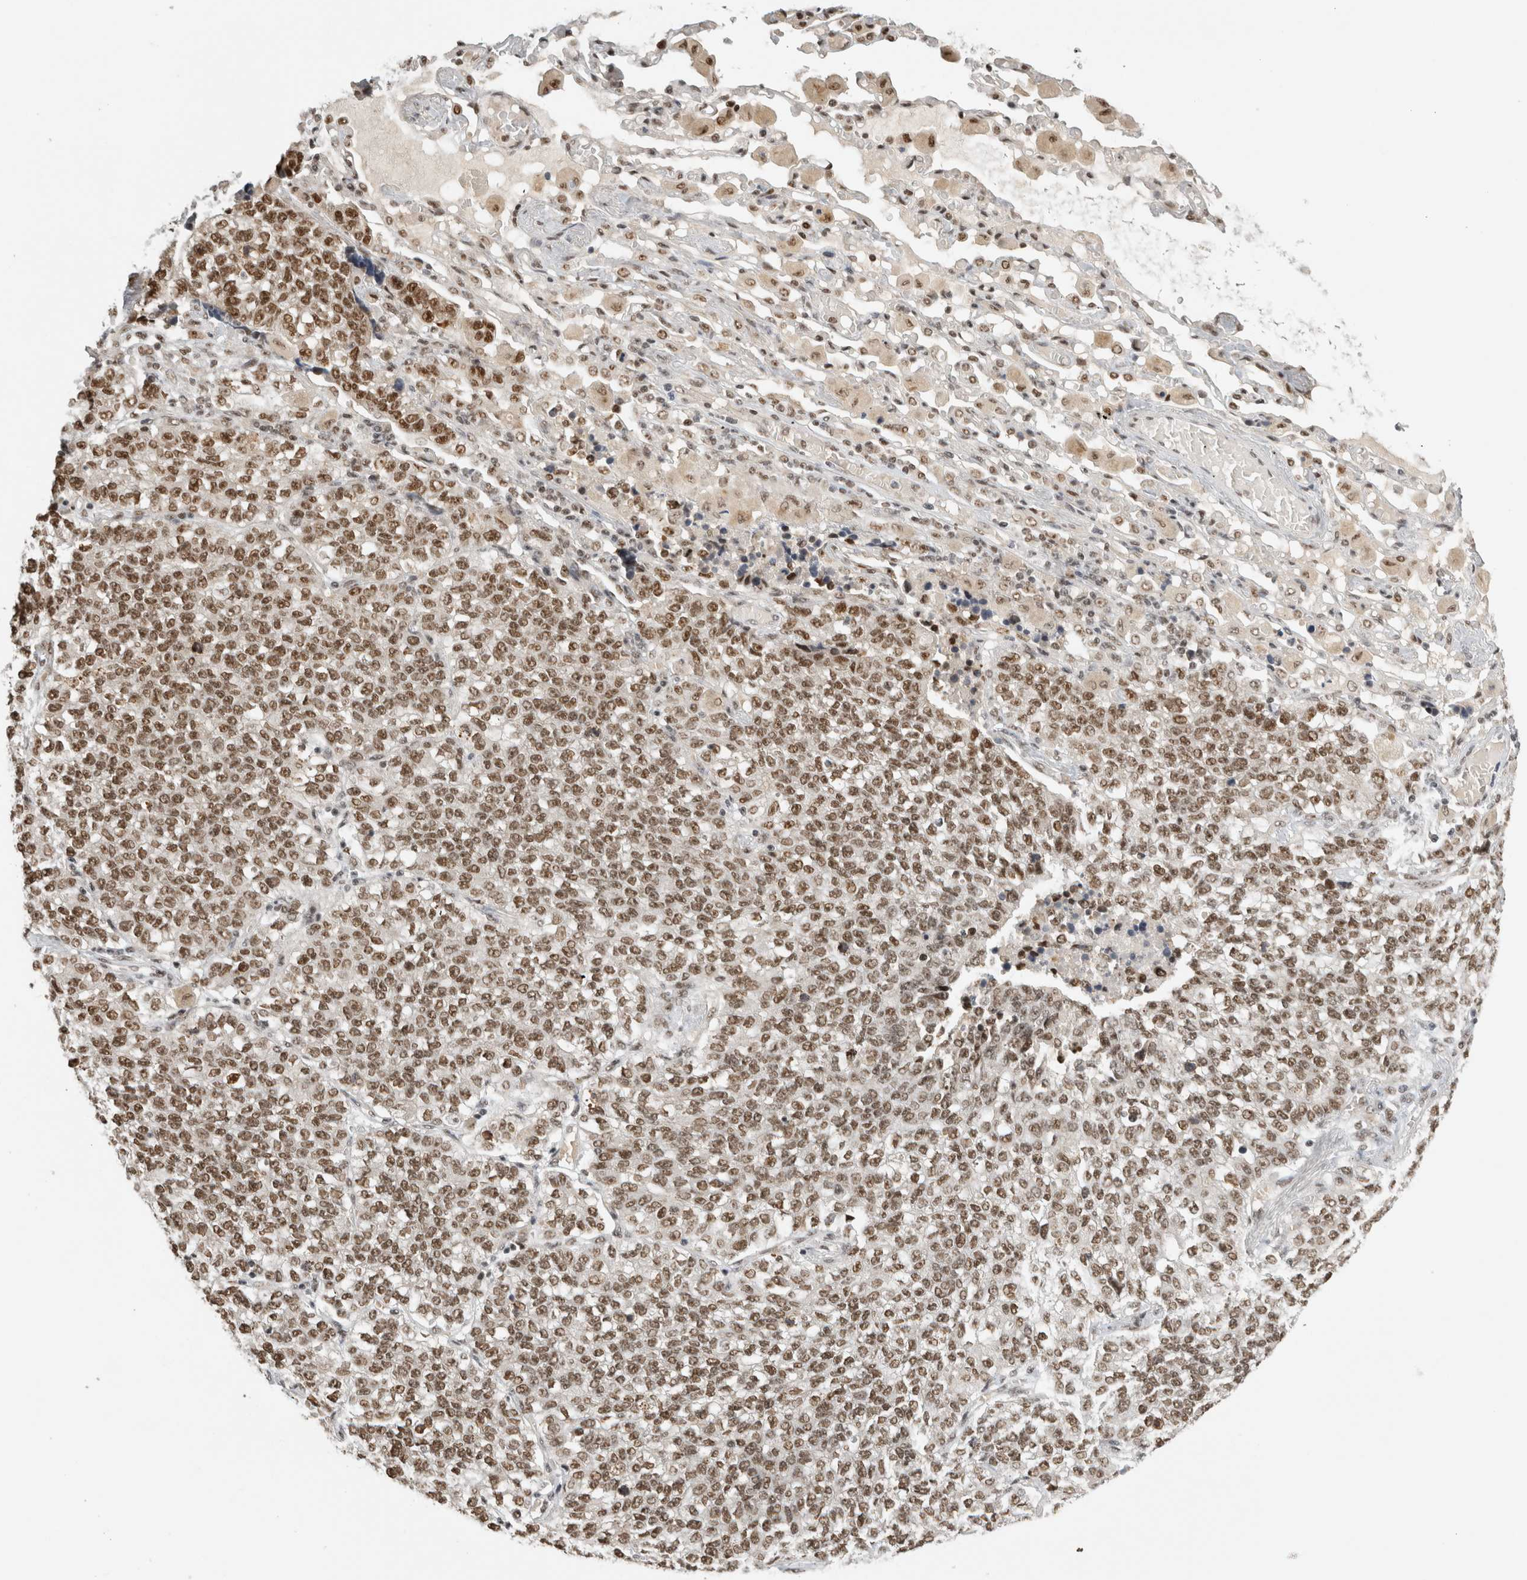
{"staining": {"intensity": "moderate", "quantity": ">75%", "location": "nuclear"}, "tissue": "lung cancer", "cell_type": "Tumor cells", "image_type": "cancer", "snomed": [{"axis": "morphology", "description": "Adenocarcinoma, NOS"}, {"axis": "topography", "description": "Lung"}], "caption": "Immunohistochemistry histopathology image of neoplastic tissue: adenocarcinoma (lung) stained using immunohistochemistry displays medium levels of moderate protein expression localized specifically in the nuclear of tumor cells, appearing as a nuclear brown color.", "gene": "EBNA1BP2", "patient": {"sex": "male", "age": 49}}